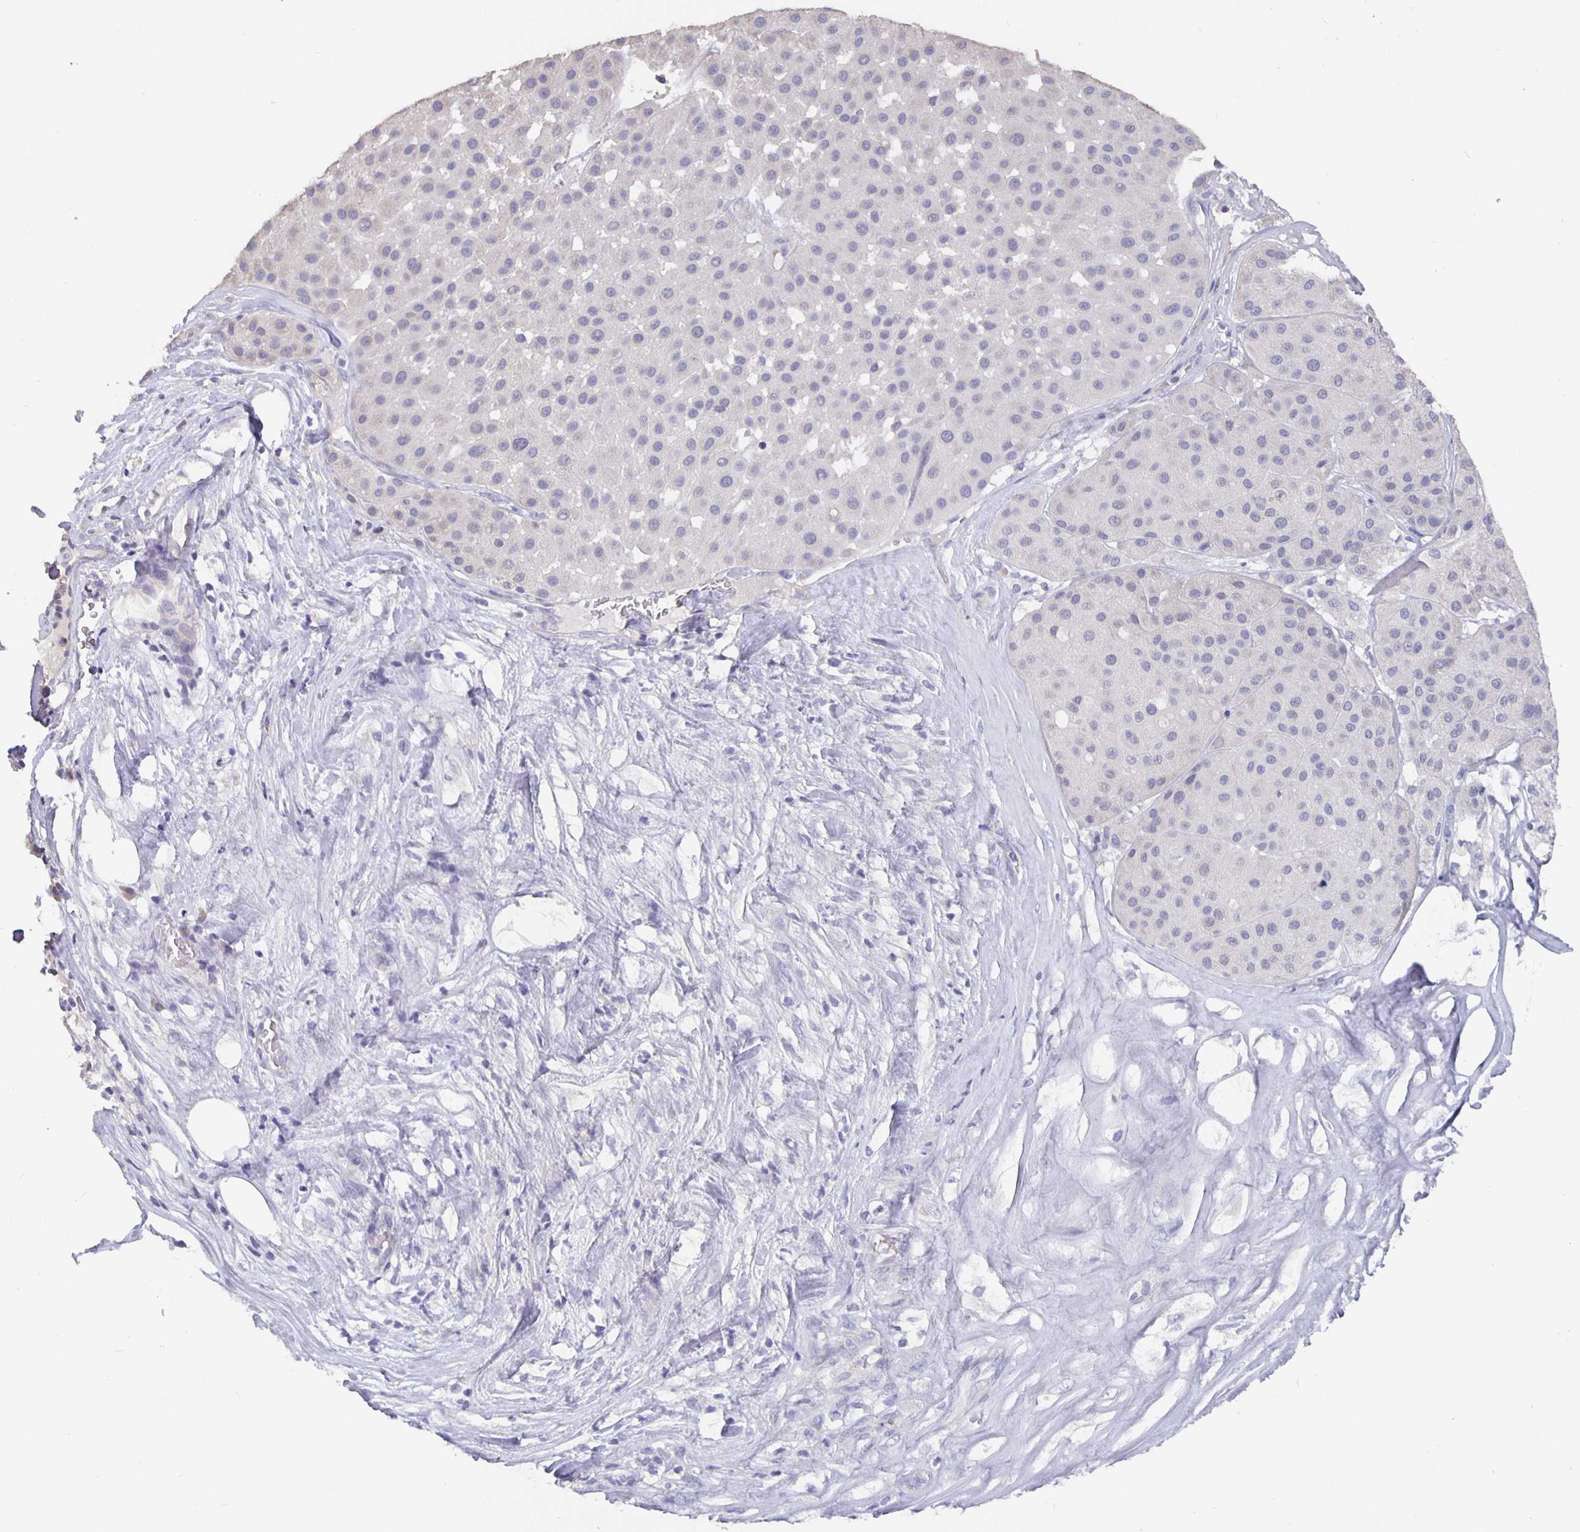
{"staining": {"intensity": "negative", "quantity": "none", "location": "none"}, "tissue": "melanoma", "cell_type": "Tumor cells", "image_type": "cancer", "snomed": [{"axis": "morphology", "description": "Malignant melanoma, Metastatic site"}, {"axis": "topography", "description": "Smooth muscle"}], "caption": "Tumor cells are negative for brown protein staining in malignant melanoma (metastatic site).", "gene": "CFAP74", "patient": {"sex": "male", "age": 41}}